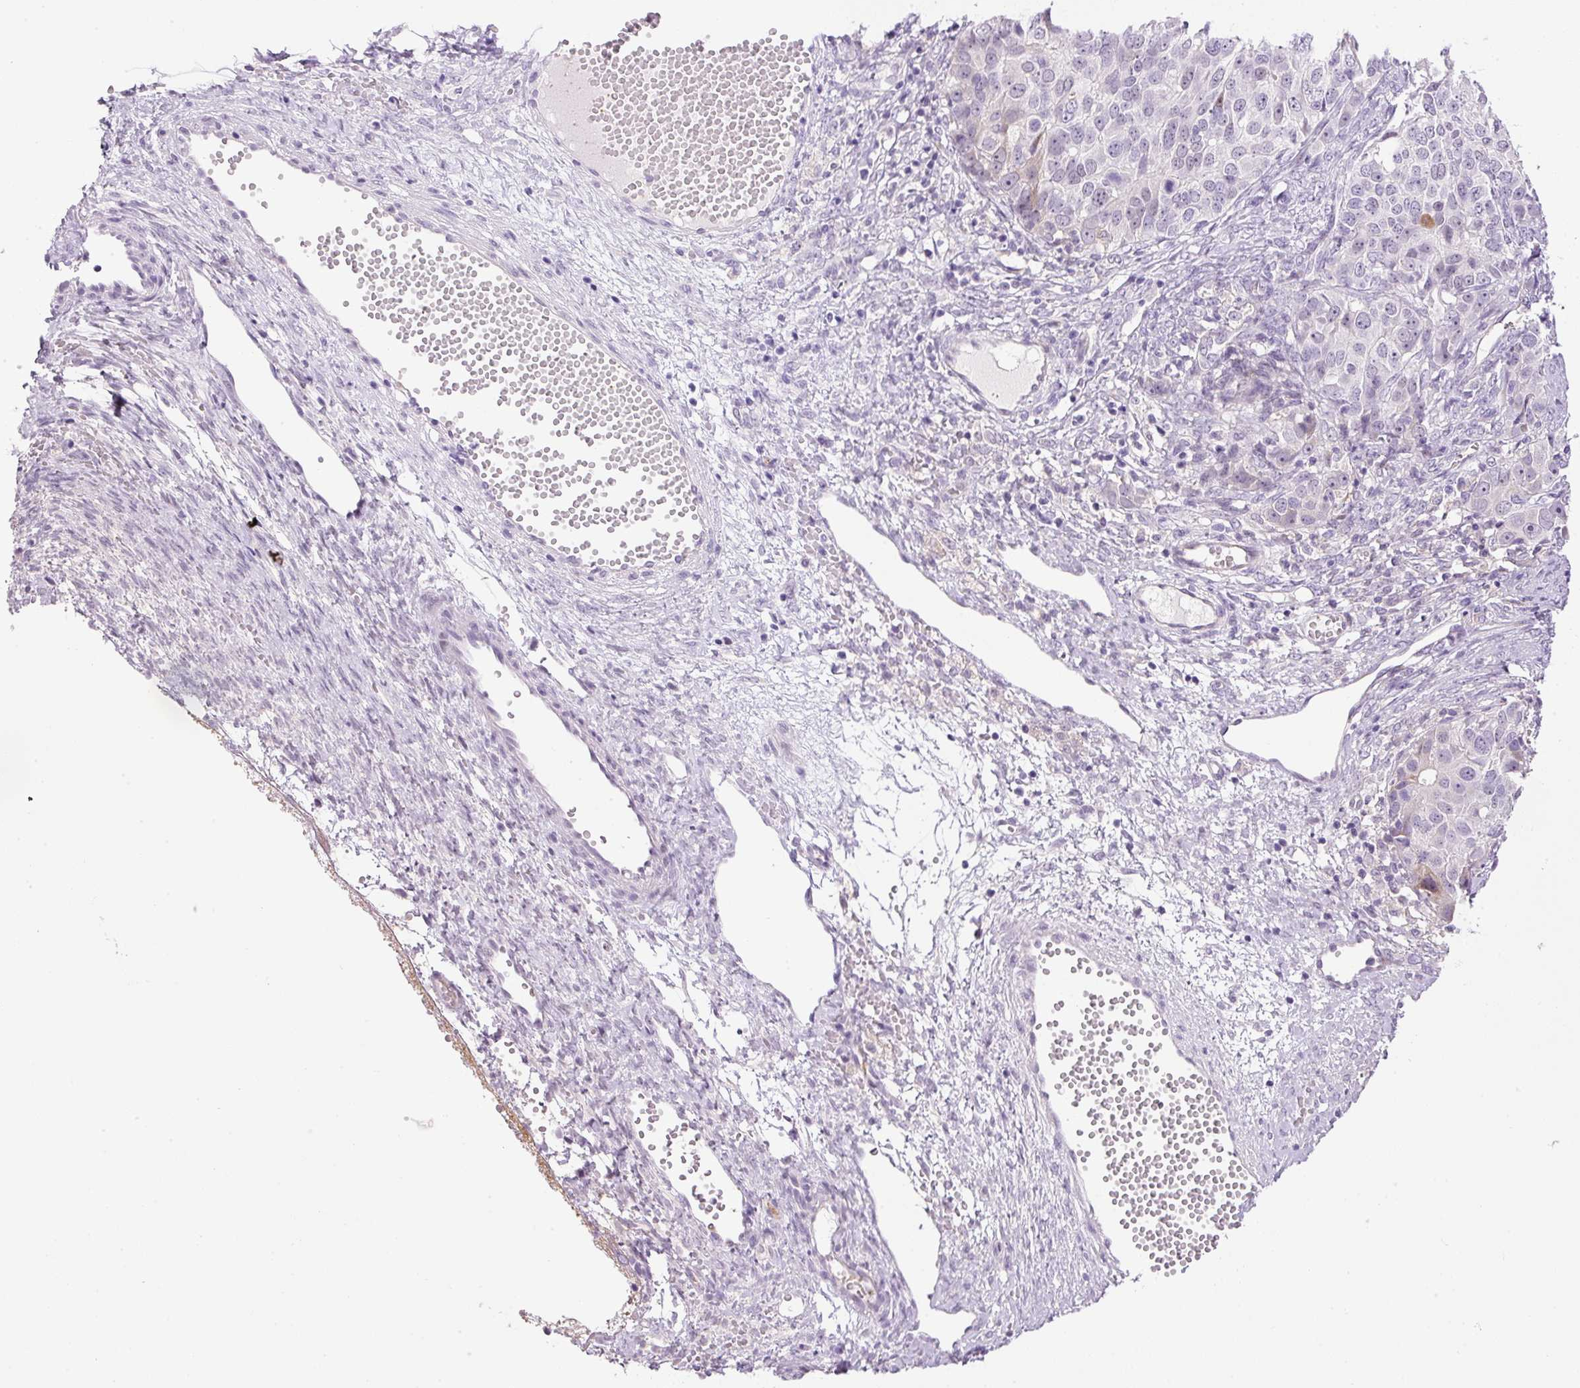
{"staining": {"intensity": "negative", "quantity": "none", "location": "none"}, "tissue": "ovarian cancer", "cell_type": "Tumor cells", "image_type": "cancer", "snomed": [{"axis": "morphology", "description": "Carcinoma, endometroid"}, {"axis": "topography", "description": "Ovary"}], "caption": "High magnification brightfield microscopy of ovarian endometroid carcinoma stained with DAB (brown) and counterstained with hematoxylin (blue): tumor cells show no significant positivity. (Stains: DAB (3,3'-diaminobenzidine) IHC with hematoxylin counter stain, Microscopy: brightfield microscopy at high magnification).", "gene": "SRC", "patient": {"sex": "female", "age": 51}}